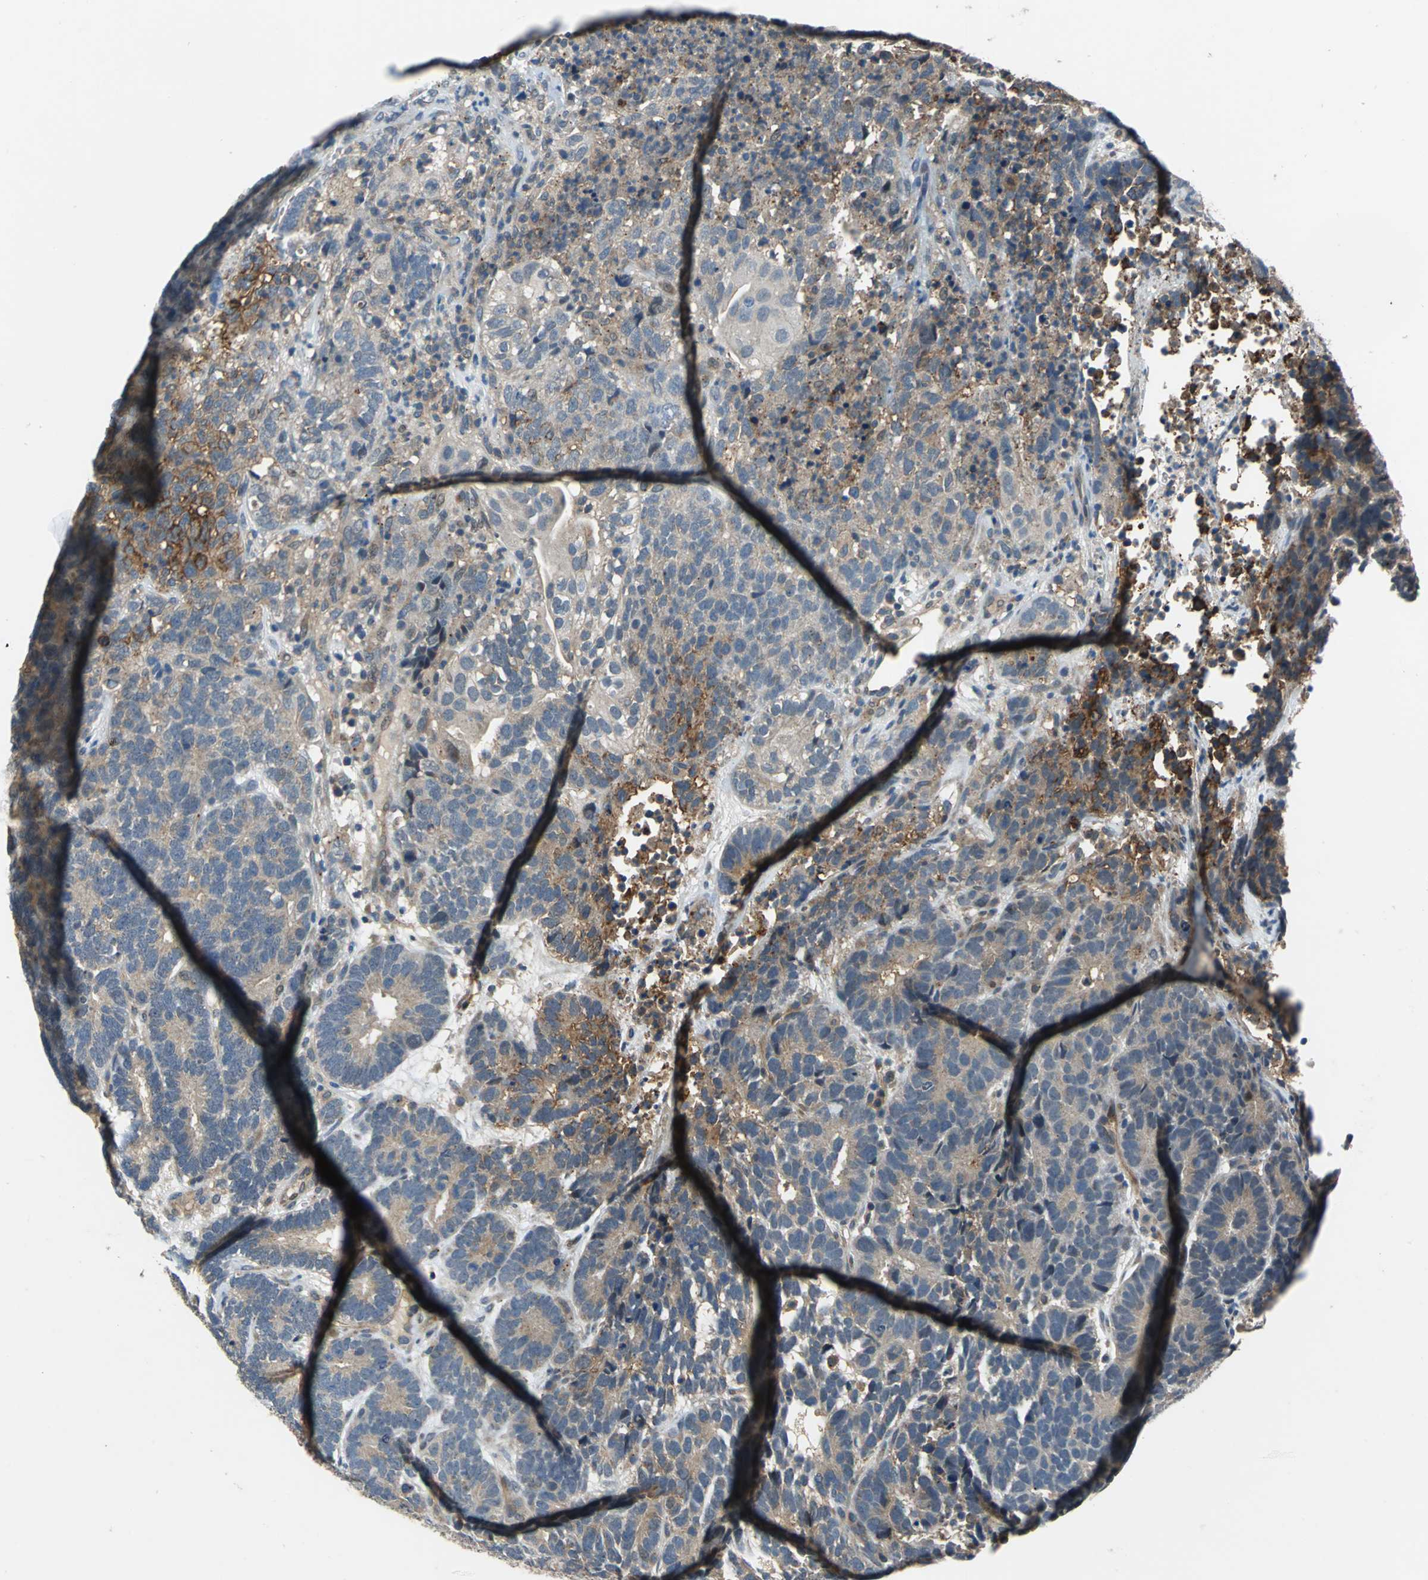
{"staining": {"intensity": "weak", "quantity": "25%-75%", "location": "cytoplasmic/membranous"}, "tissue": "testis cancer", "cell_type": "Tumor cells", "image_type": "cancer", "snomed": [{"axis": "morphology", "description": "Carcinoma, Embryonal, NOS"}, {"axis": "topography", "description": "Testis"}], "caption": "Human testis embryonal carcinoma stained with a protein marker reveals weak staining in tumor cells.", "gene": "EMCN", "patient": {"sex": "male", "age": 26}}